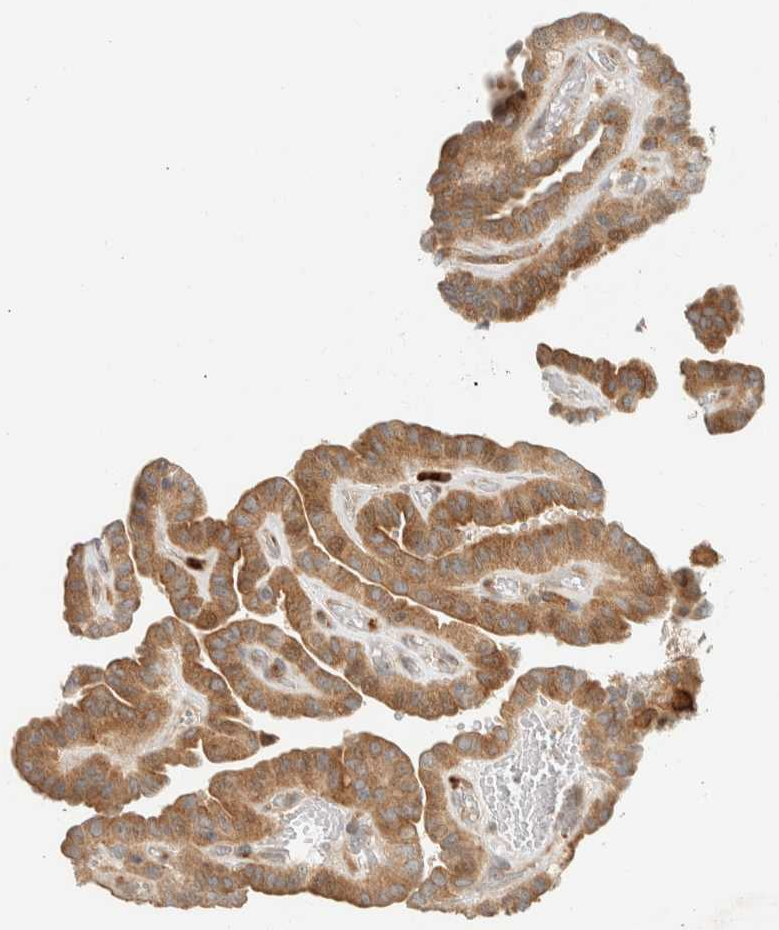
{"staining": {"intensity": "moderate", "quantity": ">75%", "location": "cytoplasmic/membranous"}, "tissue": "thyroid cancer", "cell_type": "Tumor cells", "image_type": "cancer", "snomed": [{"axis": "morphology", "description": "Papillary adenocarcinoma, NOS"}, {"axis": "topography", "description": "Thyroid gland"}], "caption": "DAB immunohistochemical staining of human thyroid cancer (papillary adenocarcinoma) displays moderate cytoplasmic/membranous protein positivity in about >75% of tumor cells. (brown staining indicates protein expression, while blue staining denotes nuclei).", "gene": "CCDC171", "patient": {"sex": "male", "age": 77}}